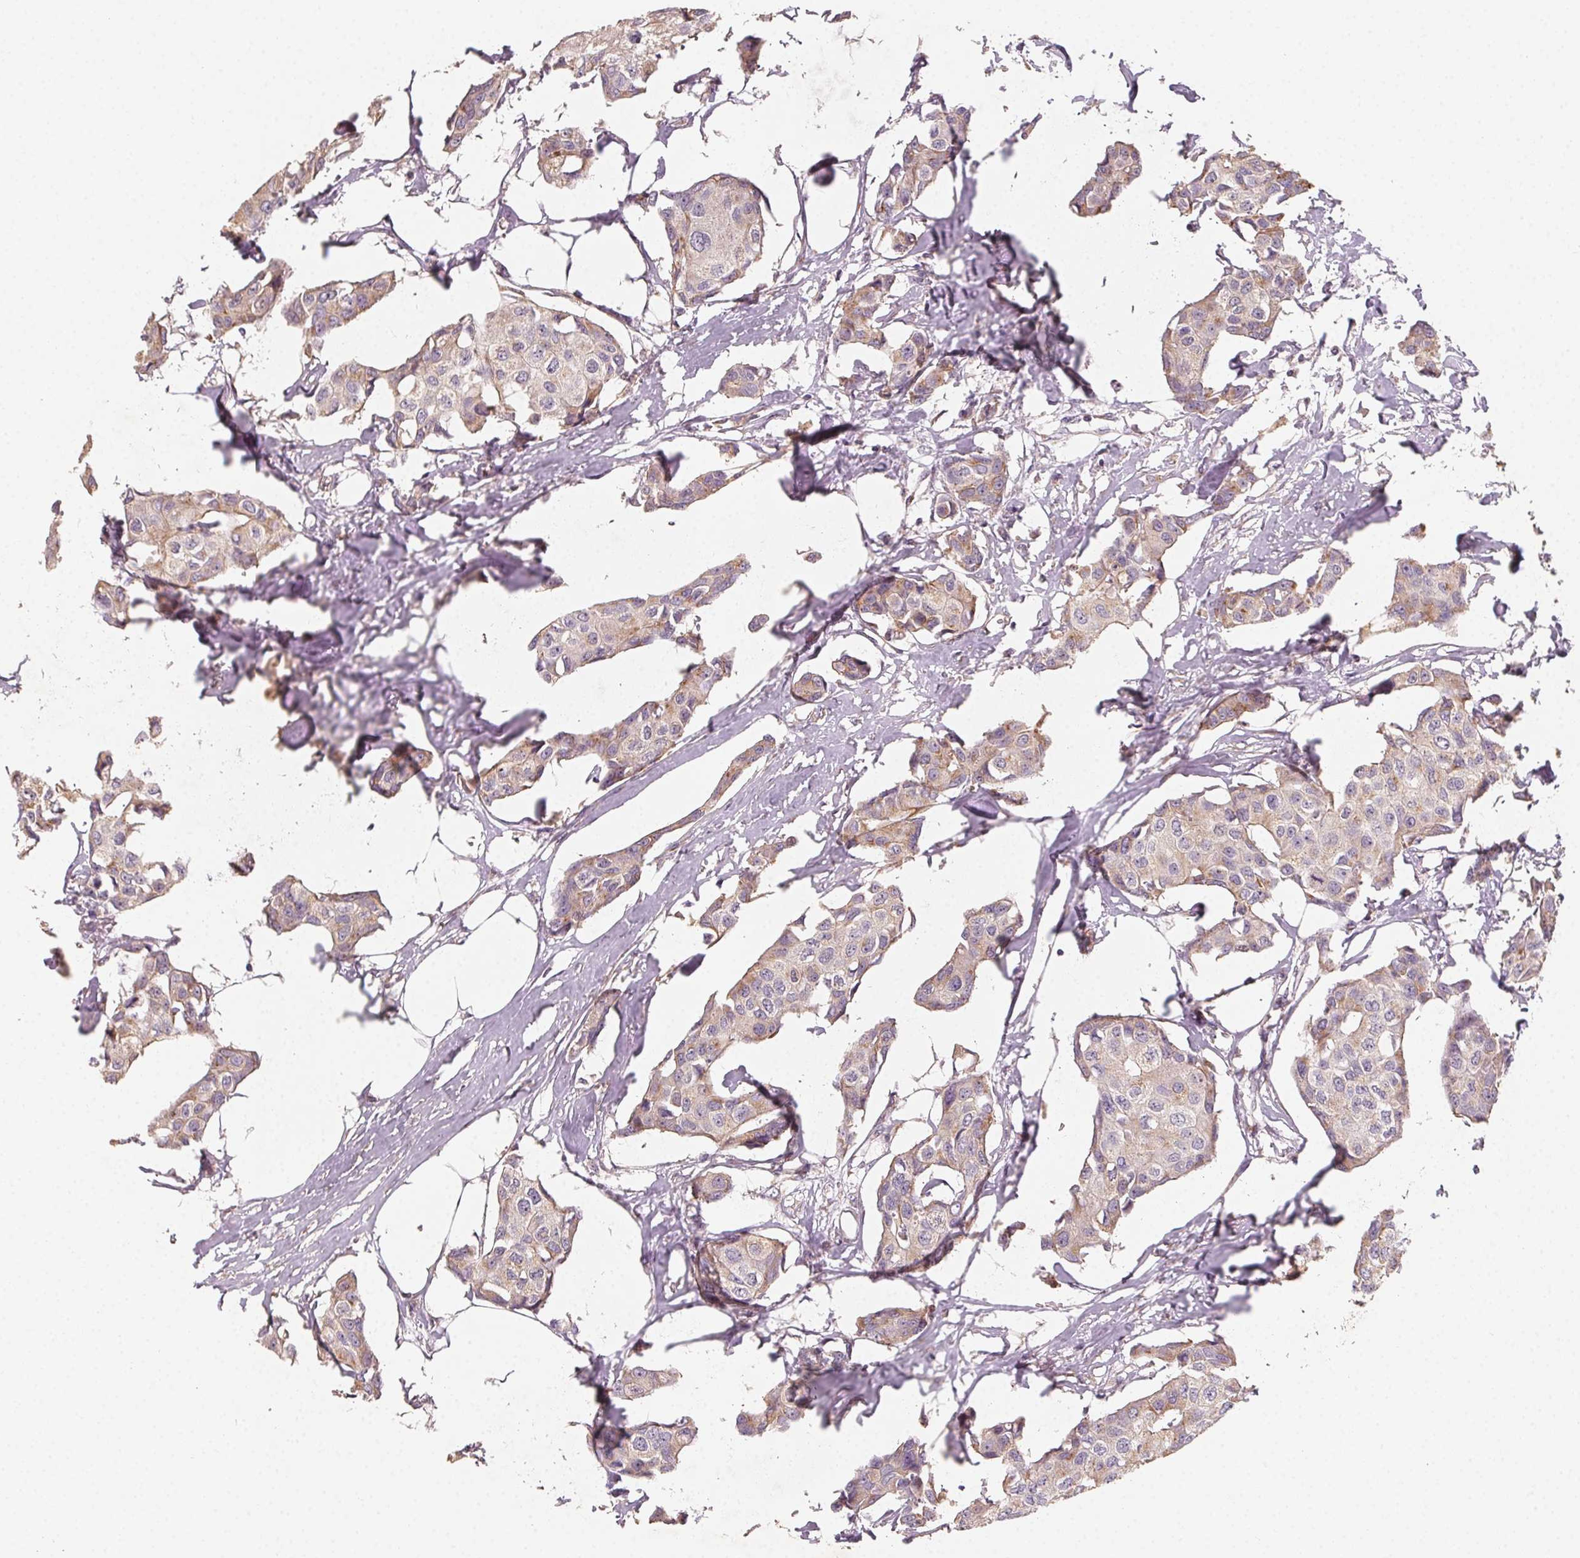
{"staining": {"intensity": "weak", "quantity": ">75%", "location": "cytoplasmic/membranous"}, "tissue": "breast cancer", "cell_type": "Tumor cells", "image_type": "cancer", "snomed": [{"axis": "morphology", "description": "Duct carcinoma"}, {"axis": "topography", "description": "Breast"}], "caption": "About >75% of tumor cells in invasive ductal carcinoma (breast) reveal weak cytoplasmic/membranous protein expression as visualized by brown immunohistochemical staining.", "gene": "AP1S1", "patient": {"sex": "female", "age": 80}}